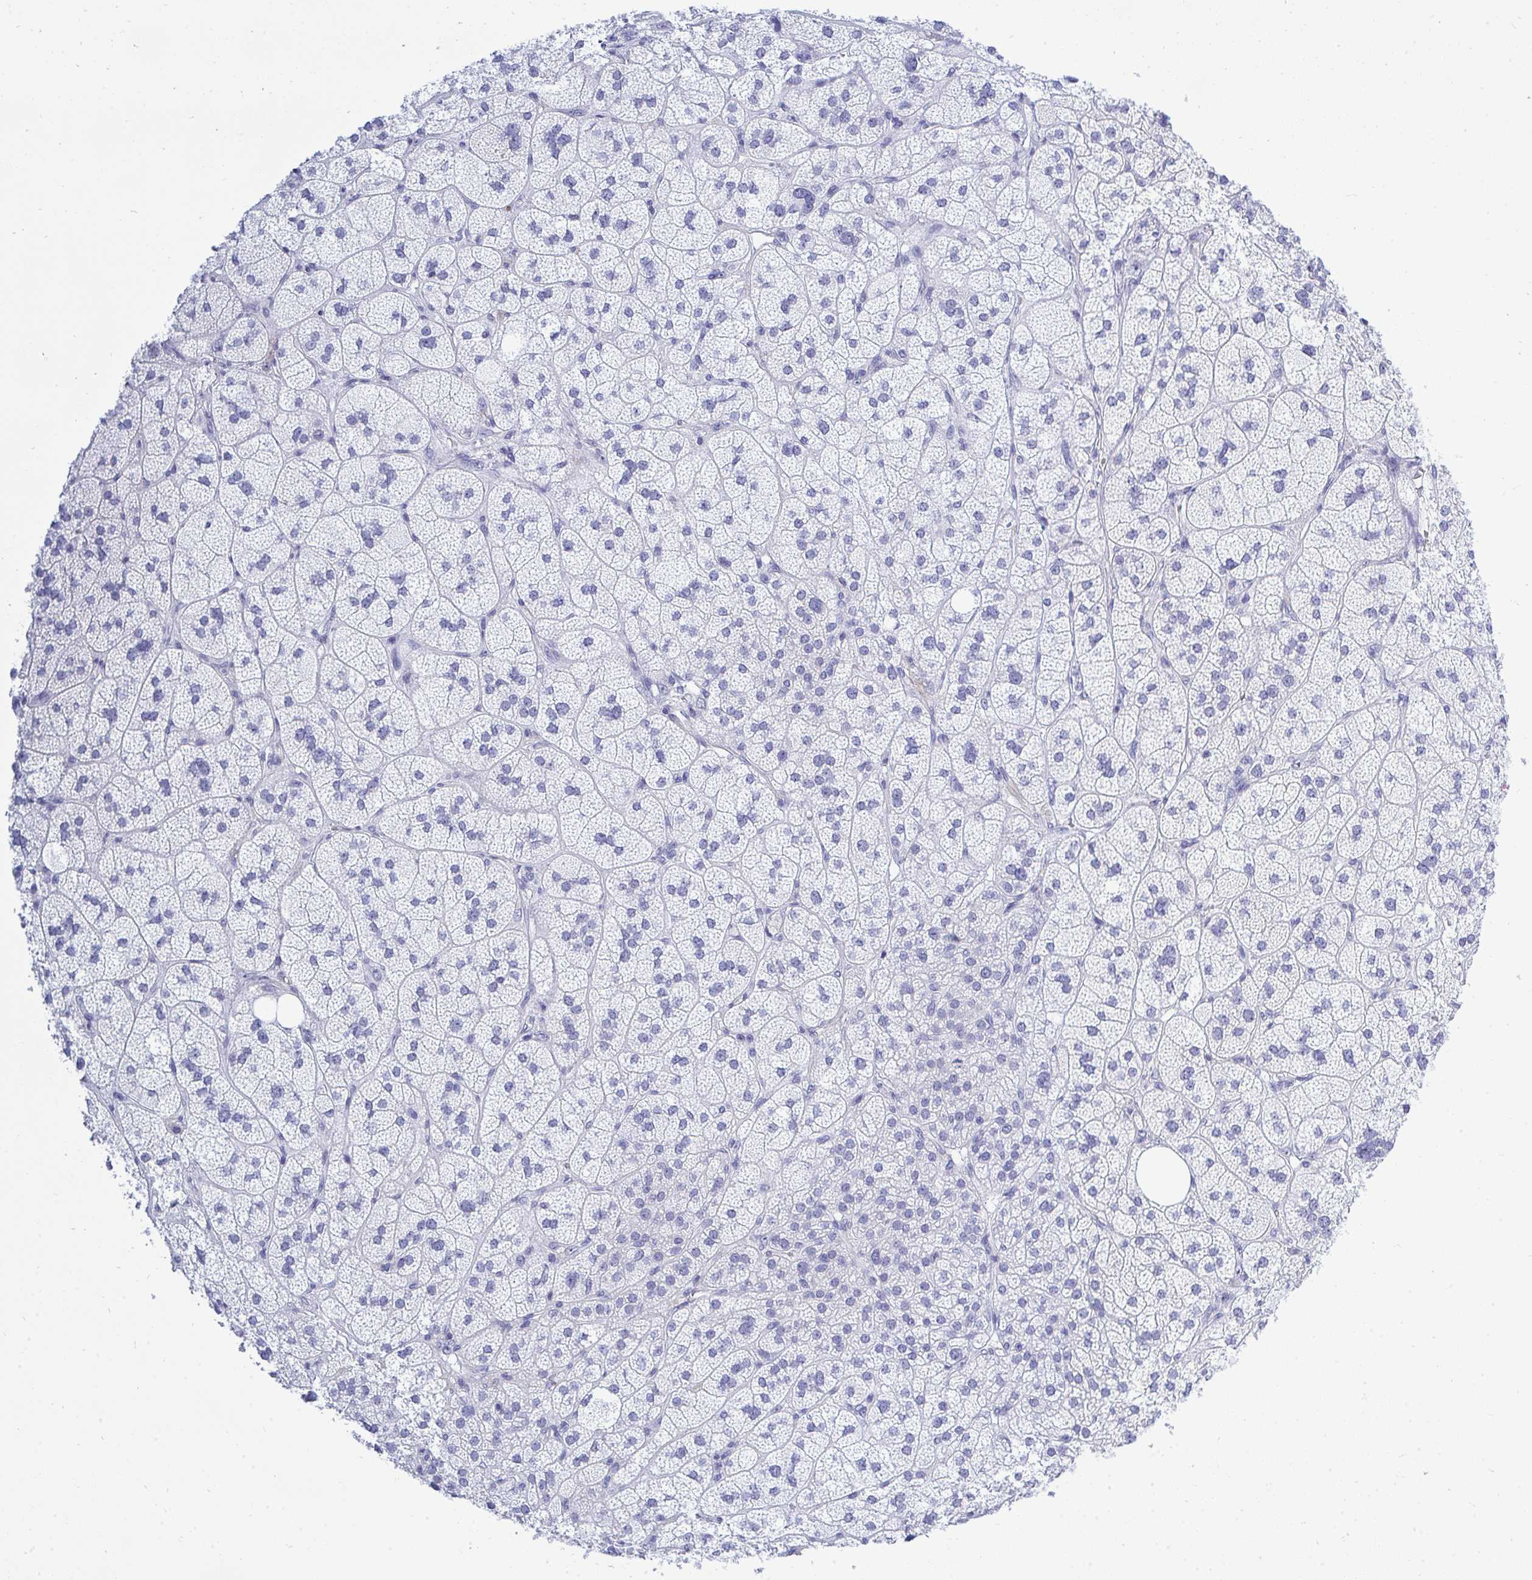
{"staining": {"intensity": "negative", "quantity": "none", "location": "none"}, "tissue": "adrenal gland", "cell_type": "Glandular cells", "image_type": "normal", "snomed": [{"axis": "morphology", "description": "Normal tissue, NOS"}, {"axis": "topography", "description": "Adrenal gland"}], "caption": "An IHC image of unremarkable adrenal gland is shown. There is no staining in glandular cells of adrenal gland. (Stains: DAB immunohistochemistry with hematoxylin counter stain, Microscopy: brightfield microscopy at high magnification).", "gene": "SLC25A51", "patient": {"sex": "female", "age": 60}}